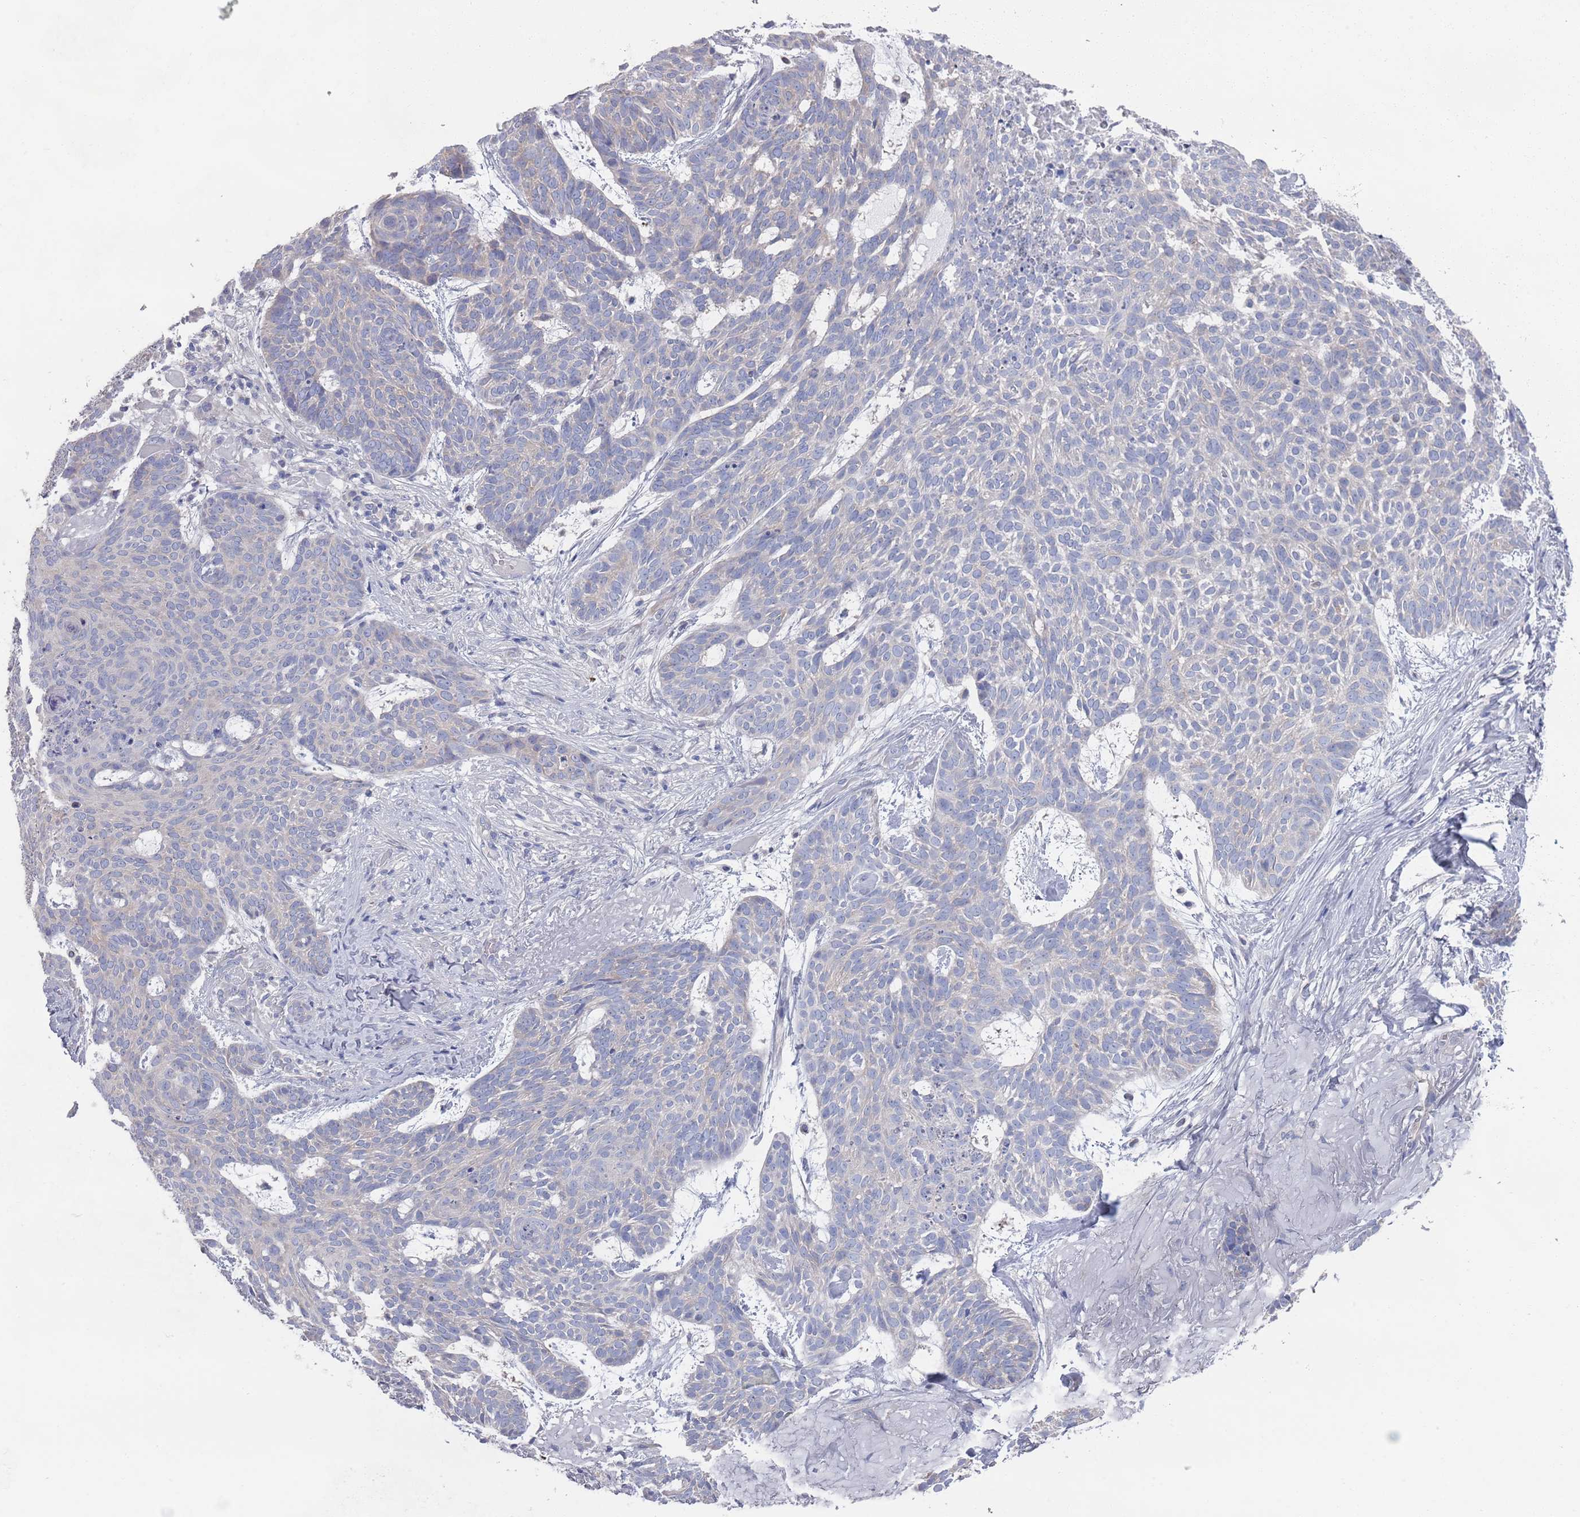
{"staining": {"intensity": "negative", "quantity": "none", "location": "none"}, "tissue": "skin cancer", "cell_type": "Tumor cells", "image_type": "cancer", "snomed": [{"axis": "morphology", "description": "Basal cell carcinoma"}, {"axis": "topography", "description": "Skin"}], "caption": "Basal cell carcinoma (skin) was stained to show a protein in brown. There is no significant expression in tumor cells.", "gene": "TMCO3", "patient": {"sex": "female", "age": 89}}